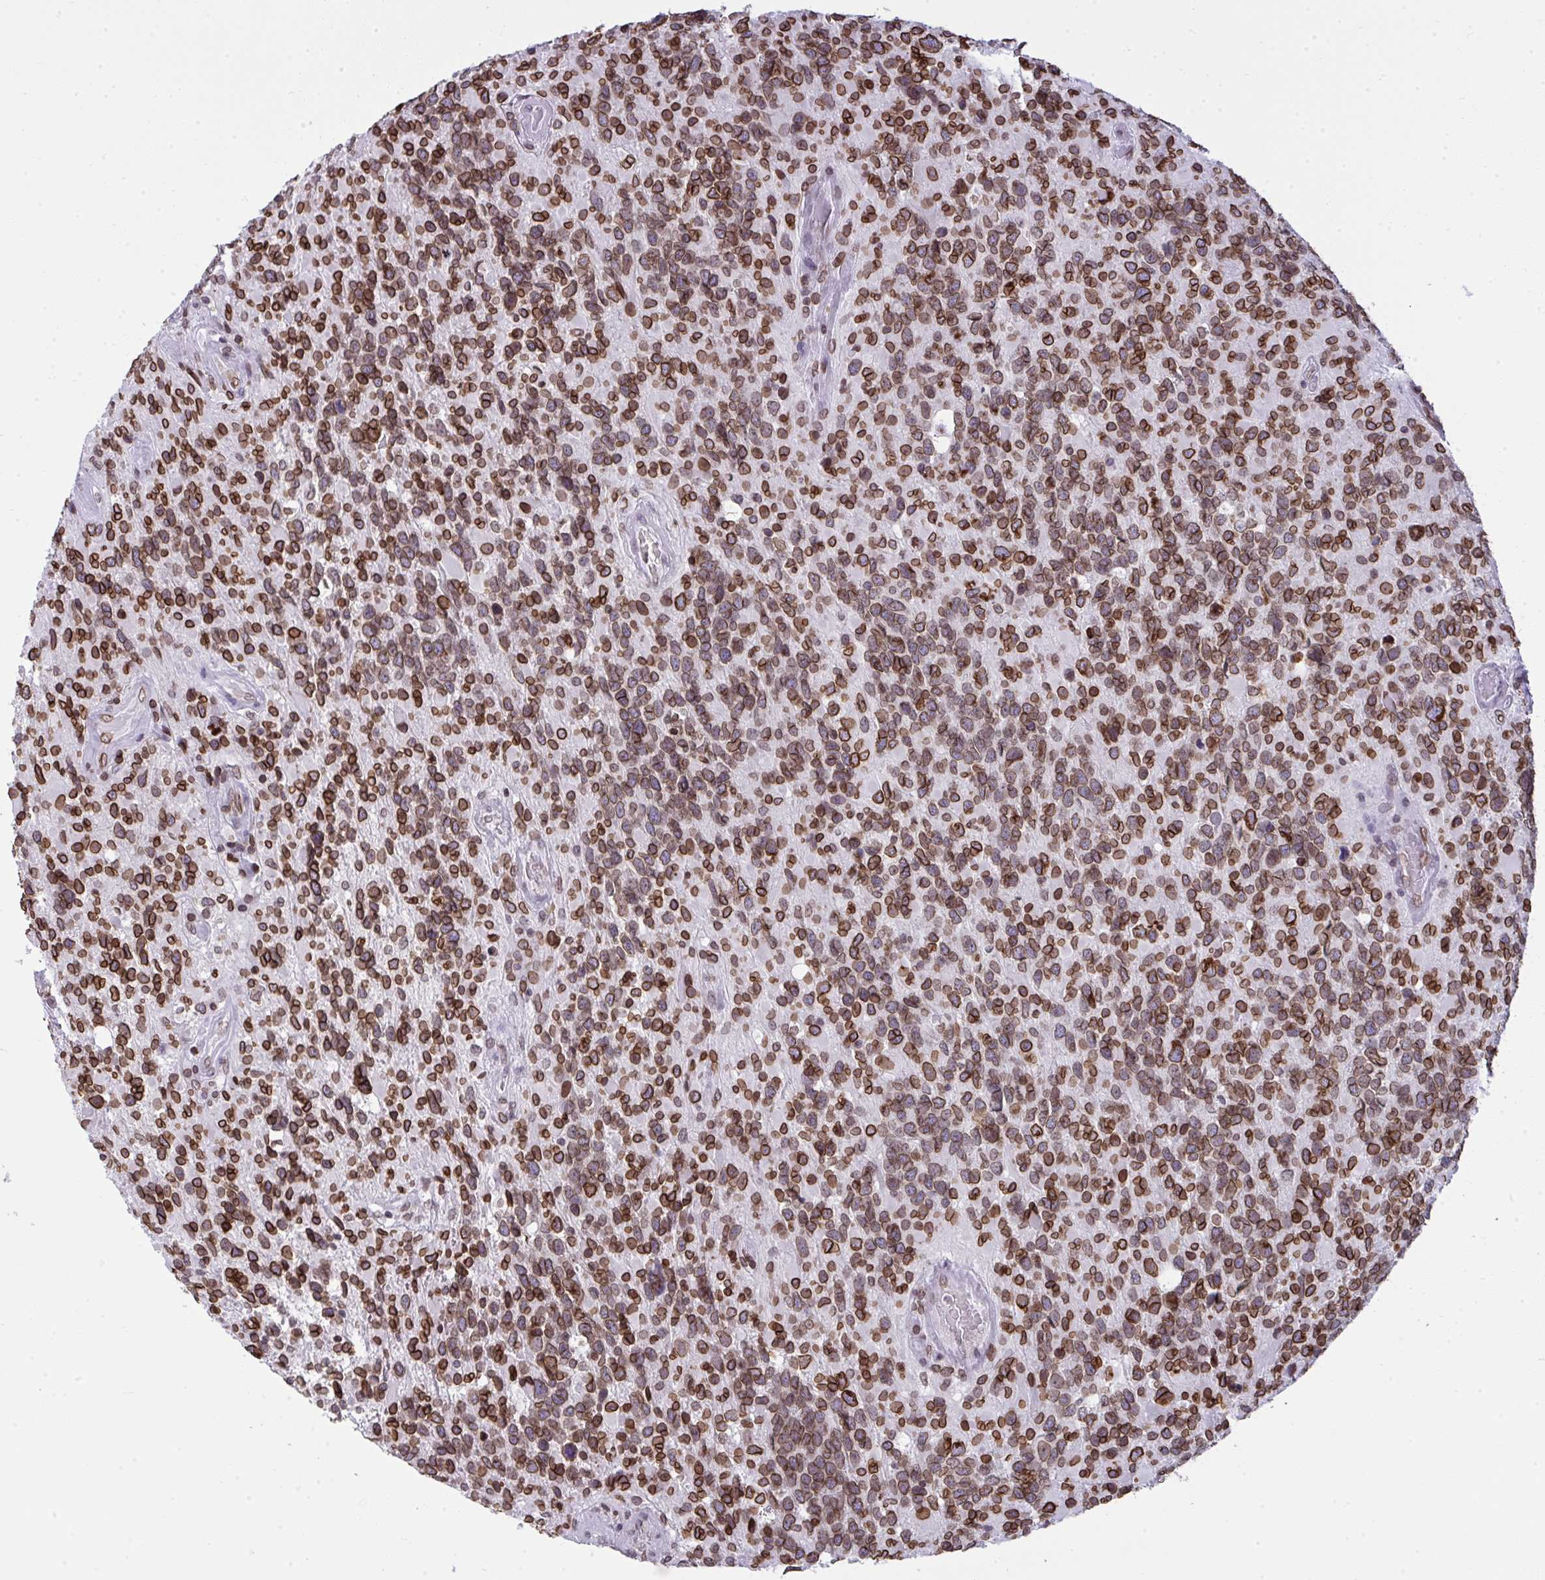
{"staining": {"intensity": "moderate", "quantity": ">75%", "location": "cytoplasmic/membranous,nuclear"}, "tissue": "glioma", "cell_type": "Tumor cells", "image_type": "cancer", "snomed": [{"axis": "morphology", "description": "Glioma, malignant, High grade"}, {"axis": "topography", "description": "Brain"}], "caption": "Immunohistochemistry (IHC) micrograph of neoplastic tissue: human malignant glioma (high-grade) stained using immunohistochemistry (IHC) demonstrates medium levels of moderate protein expression localized specifically in the cytoplasmic/membranous and nuclear of tumor cells, appearing as a cytoplasmic/membranous and nuclear brown color.", "gene": "LMNB2", "patient": {"sex": "female", "age": 40}}